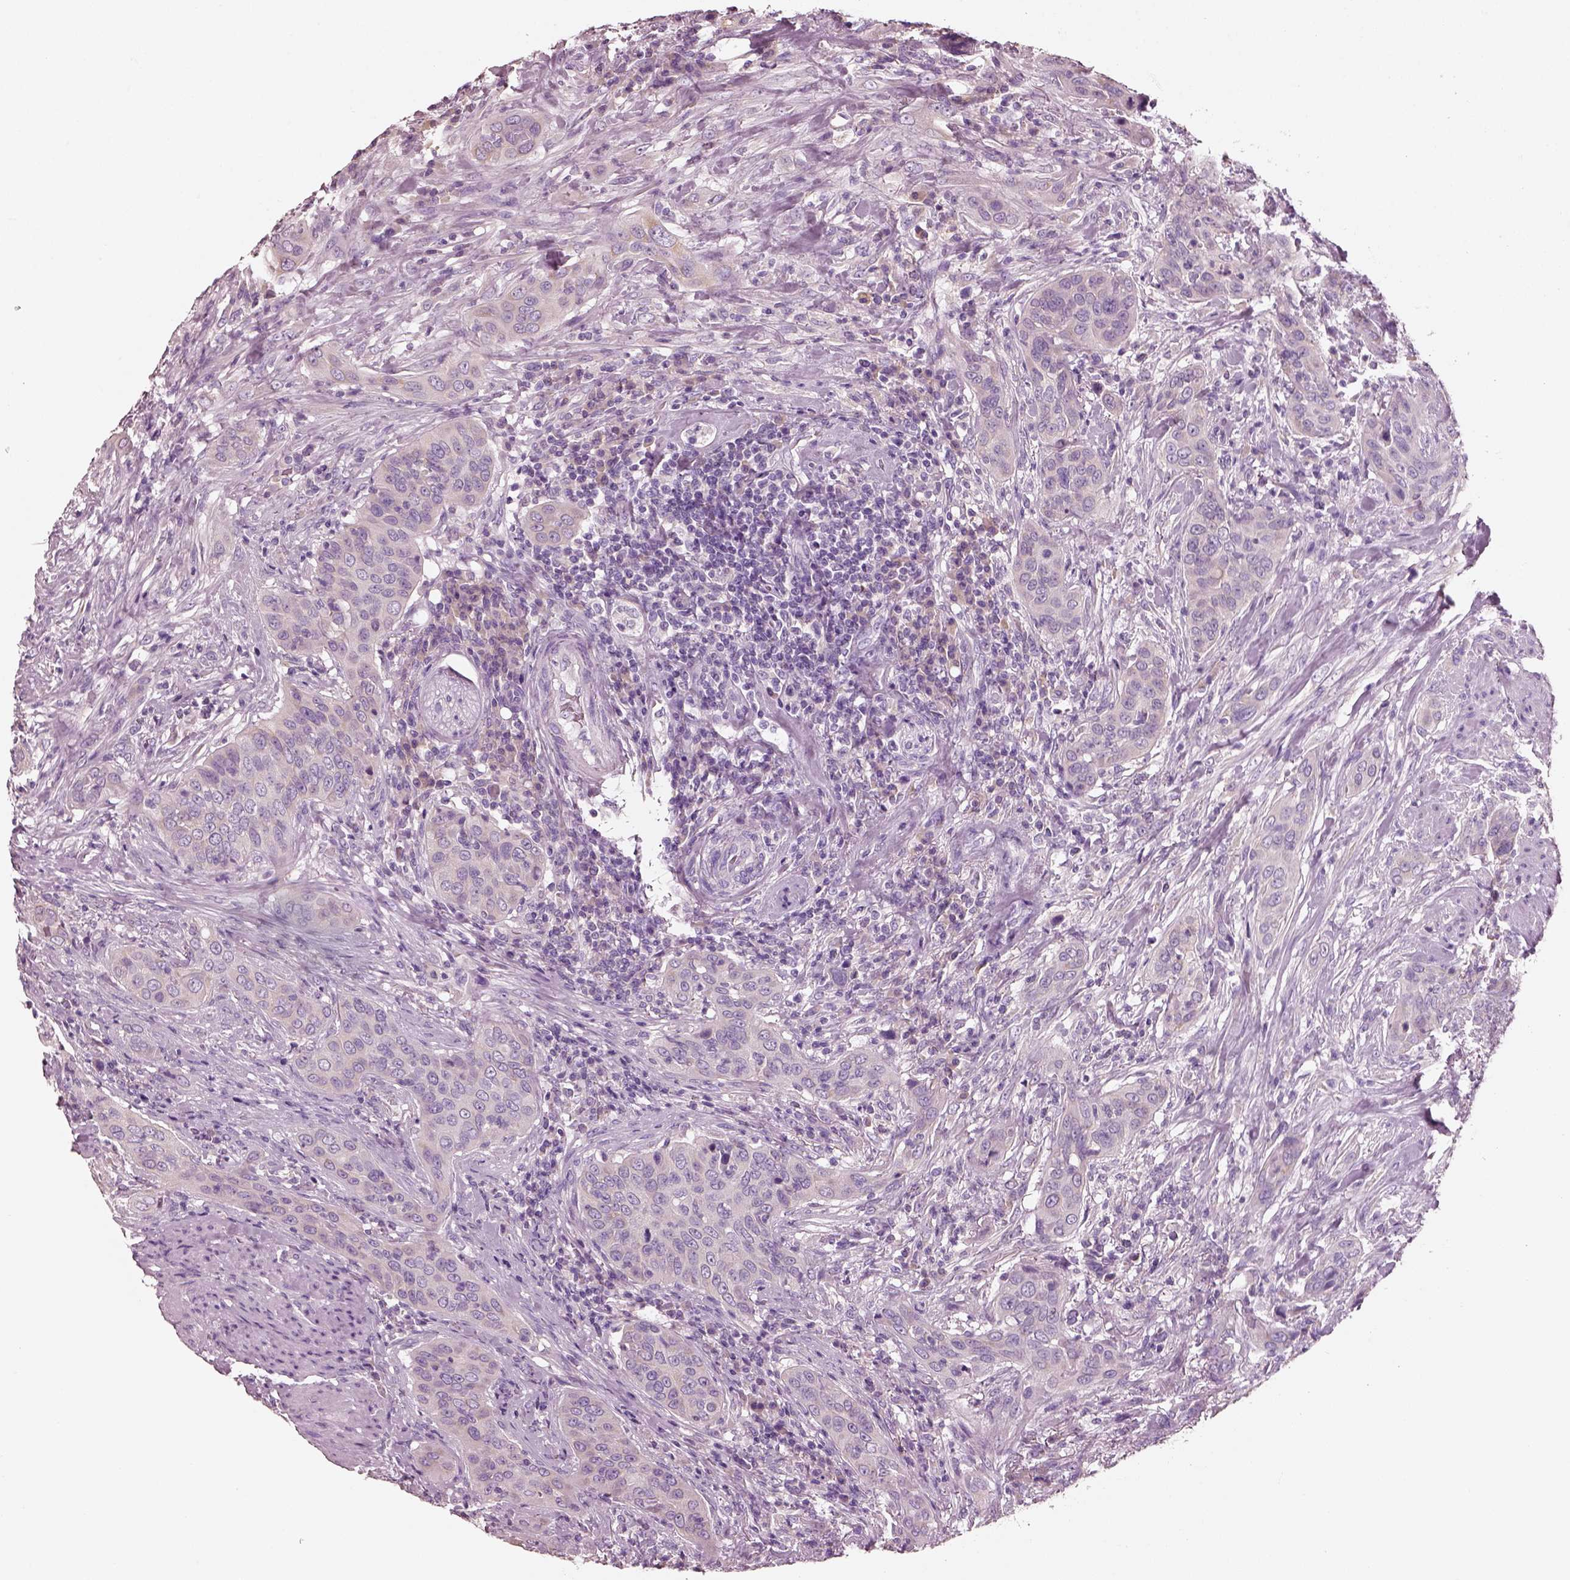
{"staining": {"intensity": "negative", "quantity": "none", "location": "none"}, "tissue": "urothelial cancer", "cell_type": "Tumor cells", "image_type": "cancer", "snomed": [{"axis": "morphology", "description": "Urothelial carcinoma, High grade"}, {"axis": "topography", "description": "Urinary bladder"}], "caption": "This is a histopathology image of immunohistochemistry staining of urothelial carcinoma (high-grade), which shows no positivity in tumor cells.", "gene": "PNOC", "patient": {"sex": "male", "age": 82}}